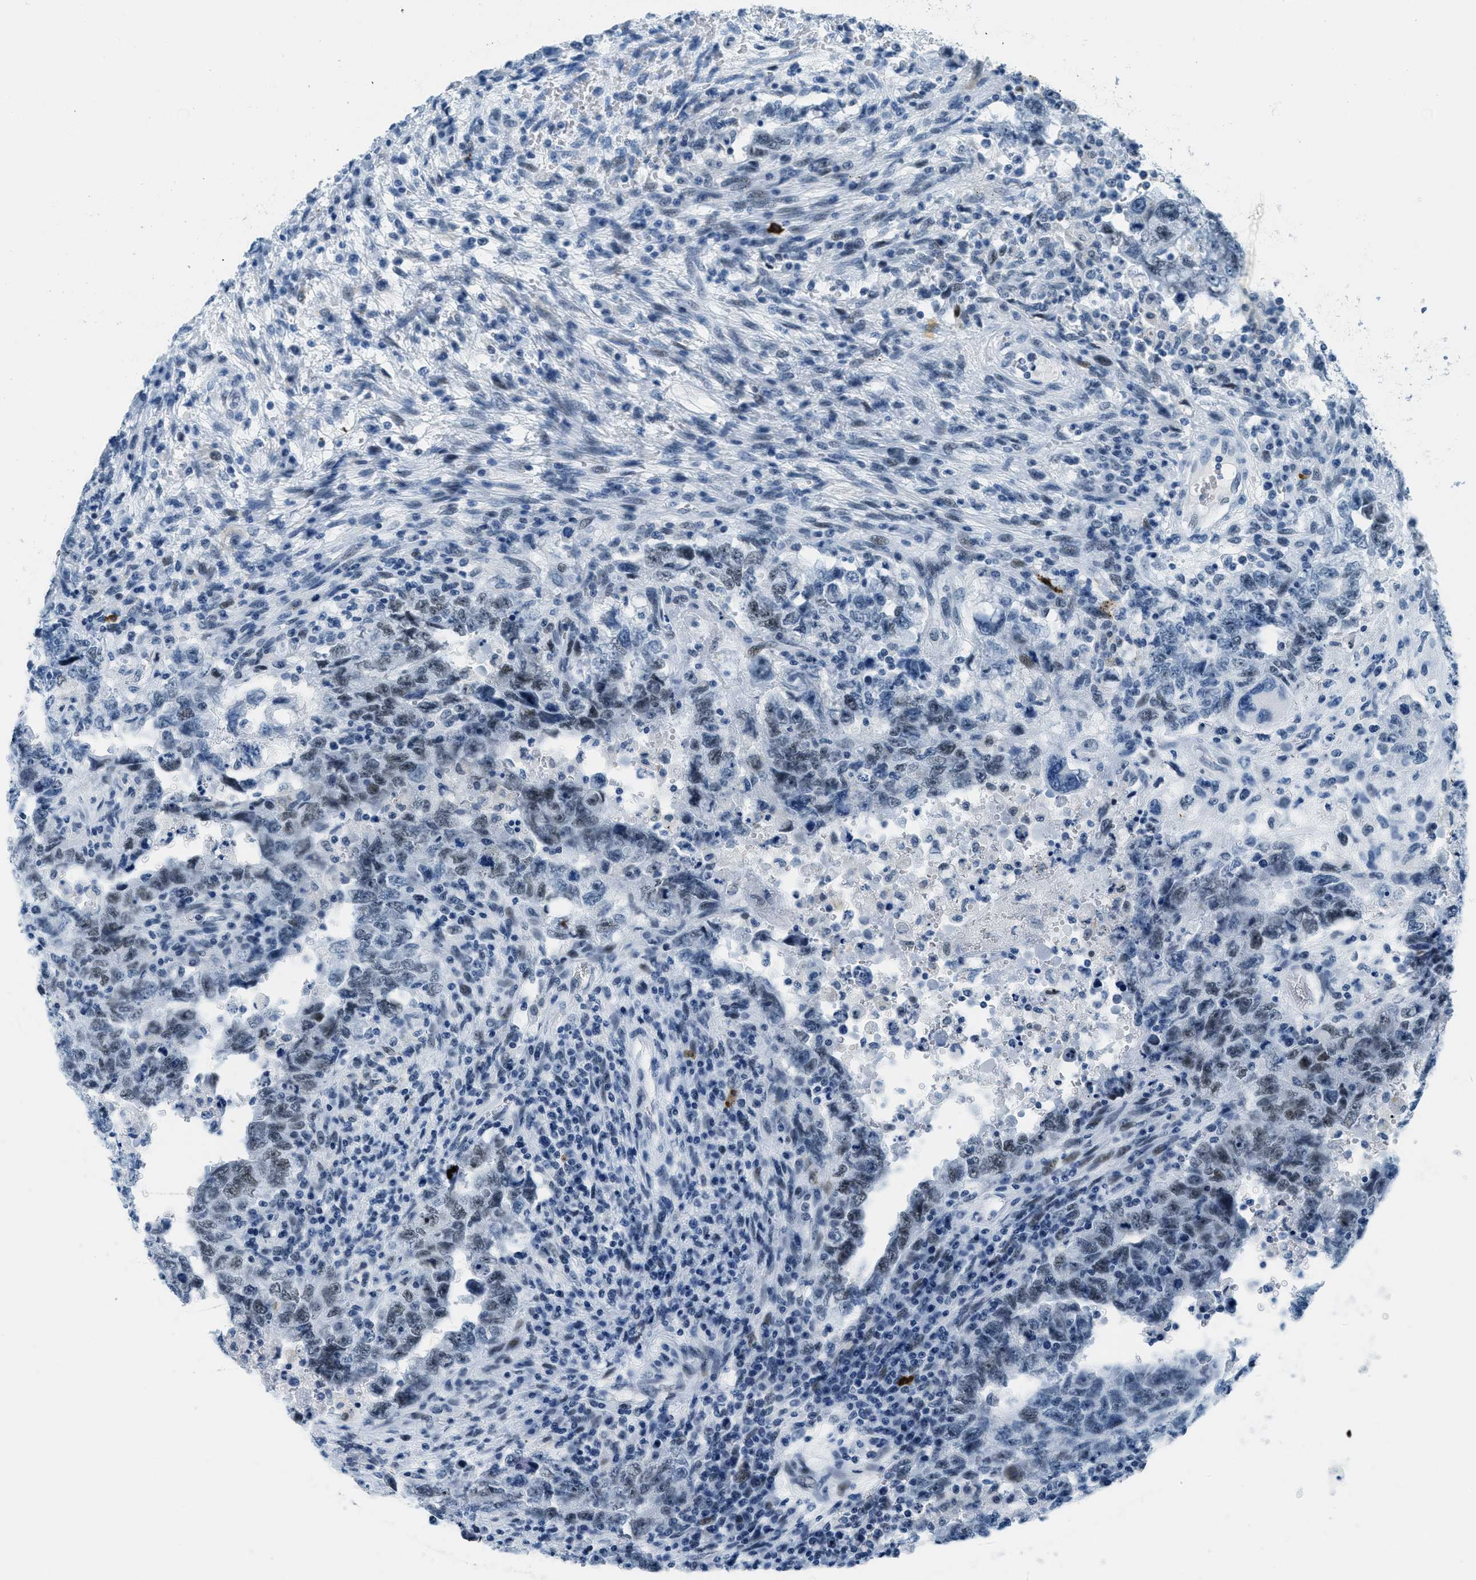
{"staining": {"intensity": "weak", "quantity": "25%-75%", "location": "nuclear"}, "tissue": "testis cancer", "cell_type": "Tumor cells", "image_type": "cancer", "snomed": [{"axis": "morphology", "description": "Carcinoma, Embryonal, NOS"}, {"axis": "topography", "description": "Testis"}], "caption": "A brown stain highlights weak nuclear expression of a protein in testis cancer tumor cells. The staining was performed using DAB, with brown indicating positive protein expression. Nuclei are stained blue with hematoxylin.", "gene": "PLA2G2A", "patient": {"sex": "male", "age": 26}}